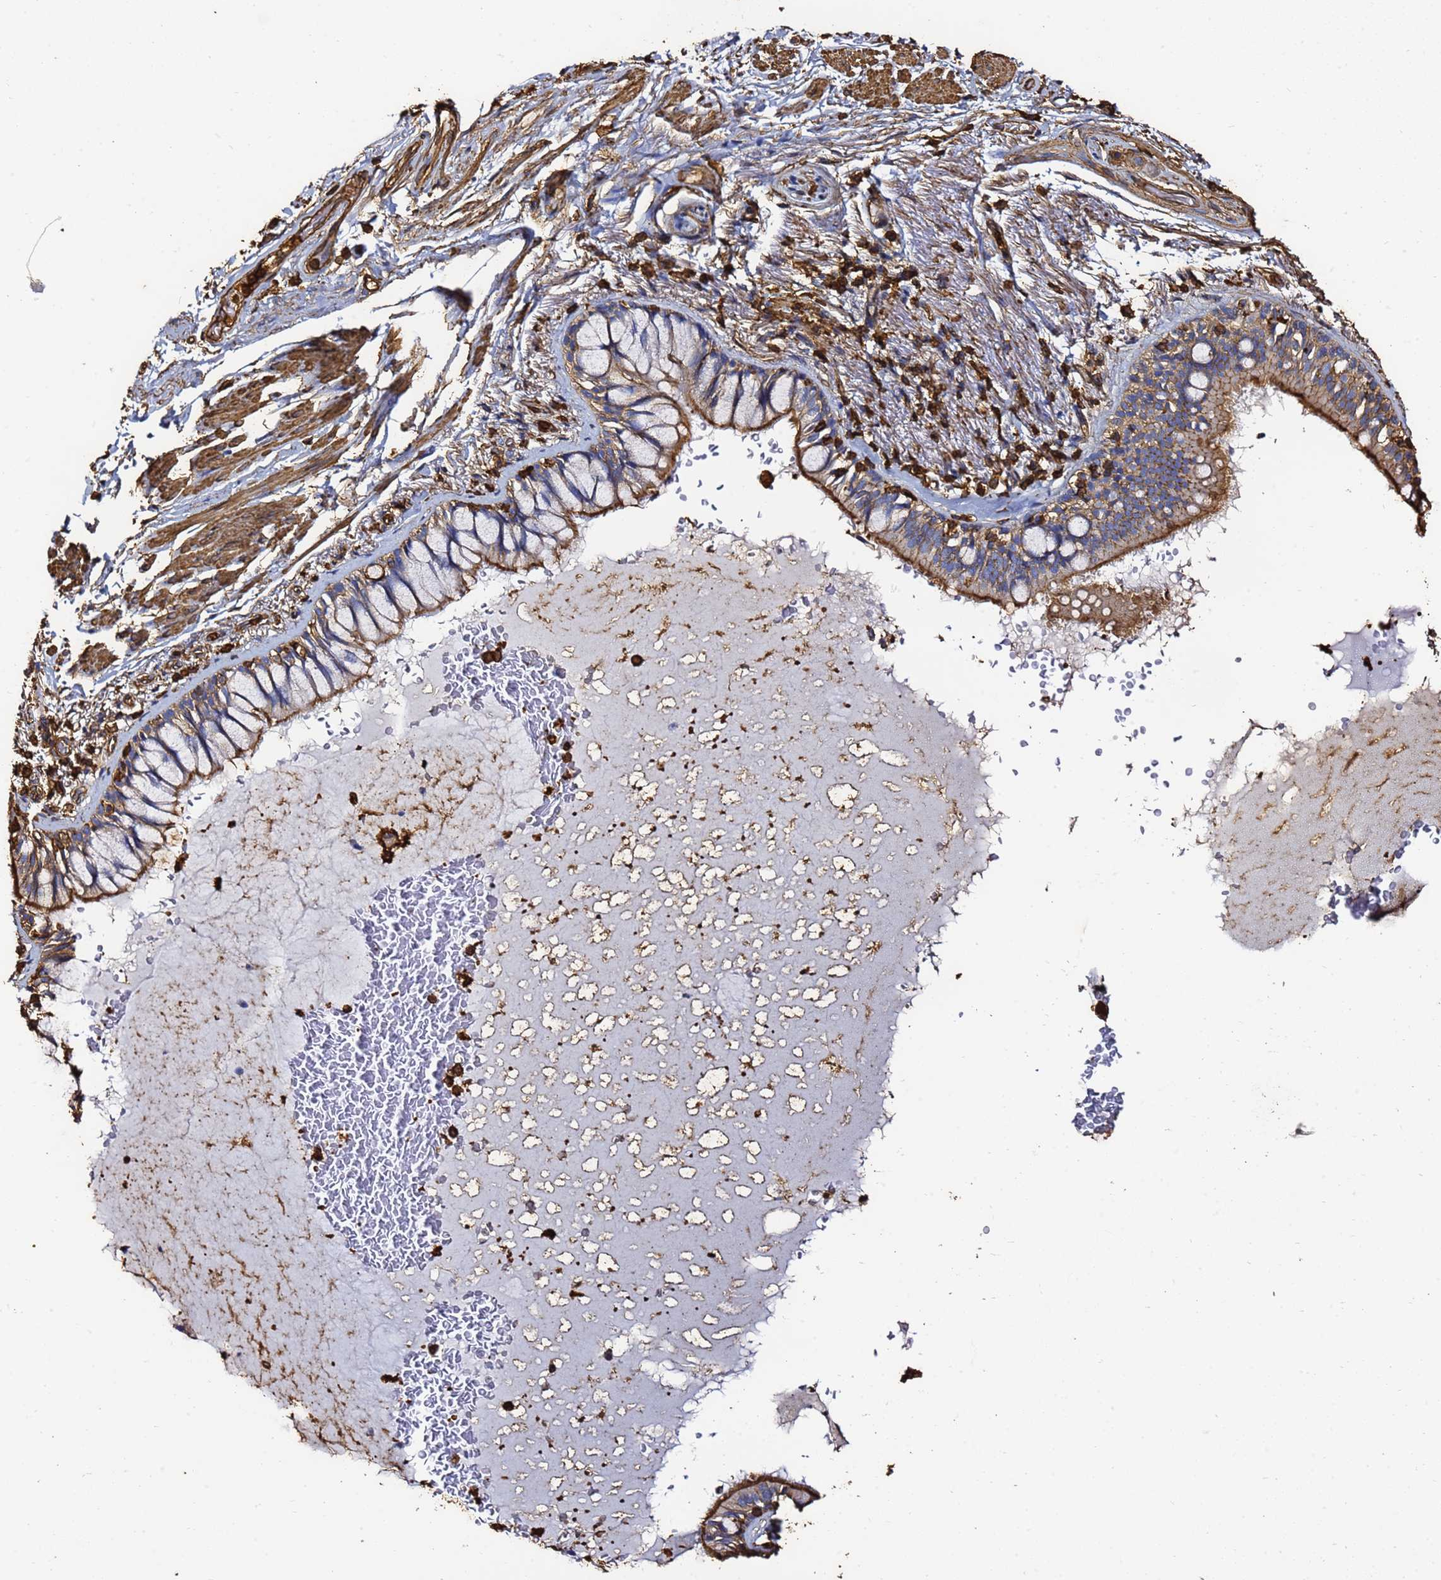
{"staining": {"intensity": "moderate", "quantity": "25%-75%", "location": "cytoplasmic/membranous"}, "tissue": "bronchus", "cell_type": "Respiratory epithelial cells", "image_type": "normal", "snomed": [{"axis": "morphology", "description": "Normal tissue, NOS"}, {"axis": "topography", "description": "Bronchus"}], "caption": "This is a photomicrograph of immunohistochemistry (IHC) staining of benign bronchus, which shows moderate positivity in the cytoplasmic/membranous of respiratory epithelial cells.", "gene": "ACTA1", "patient": {"sex": "male", "age": 70}}